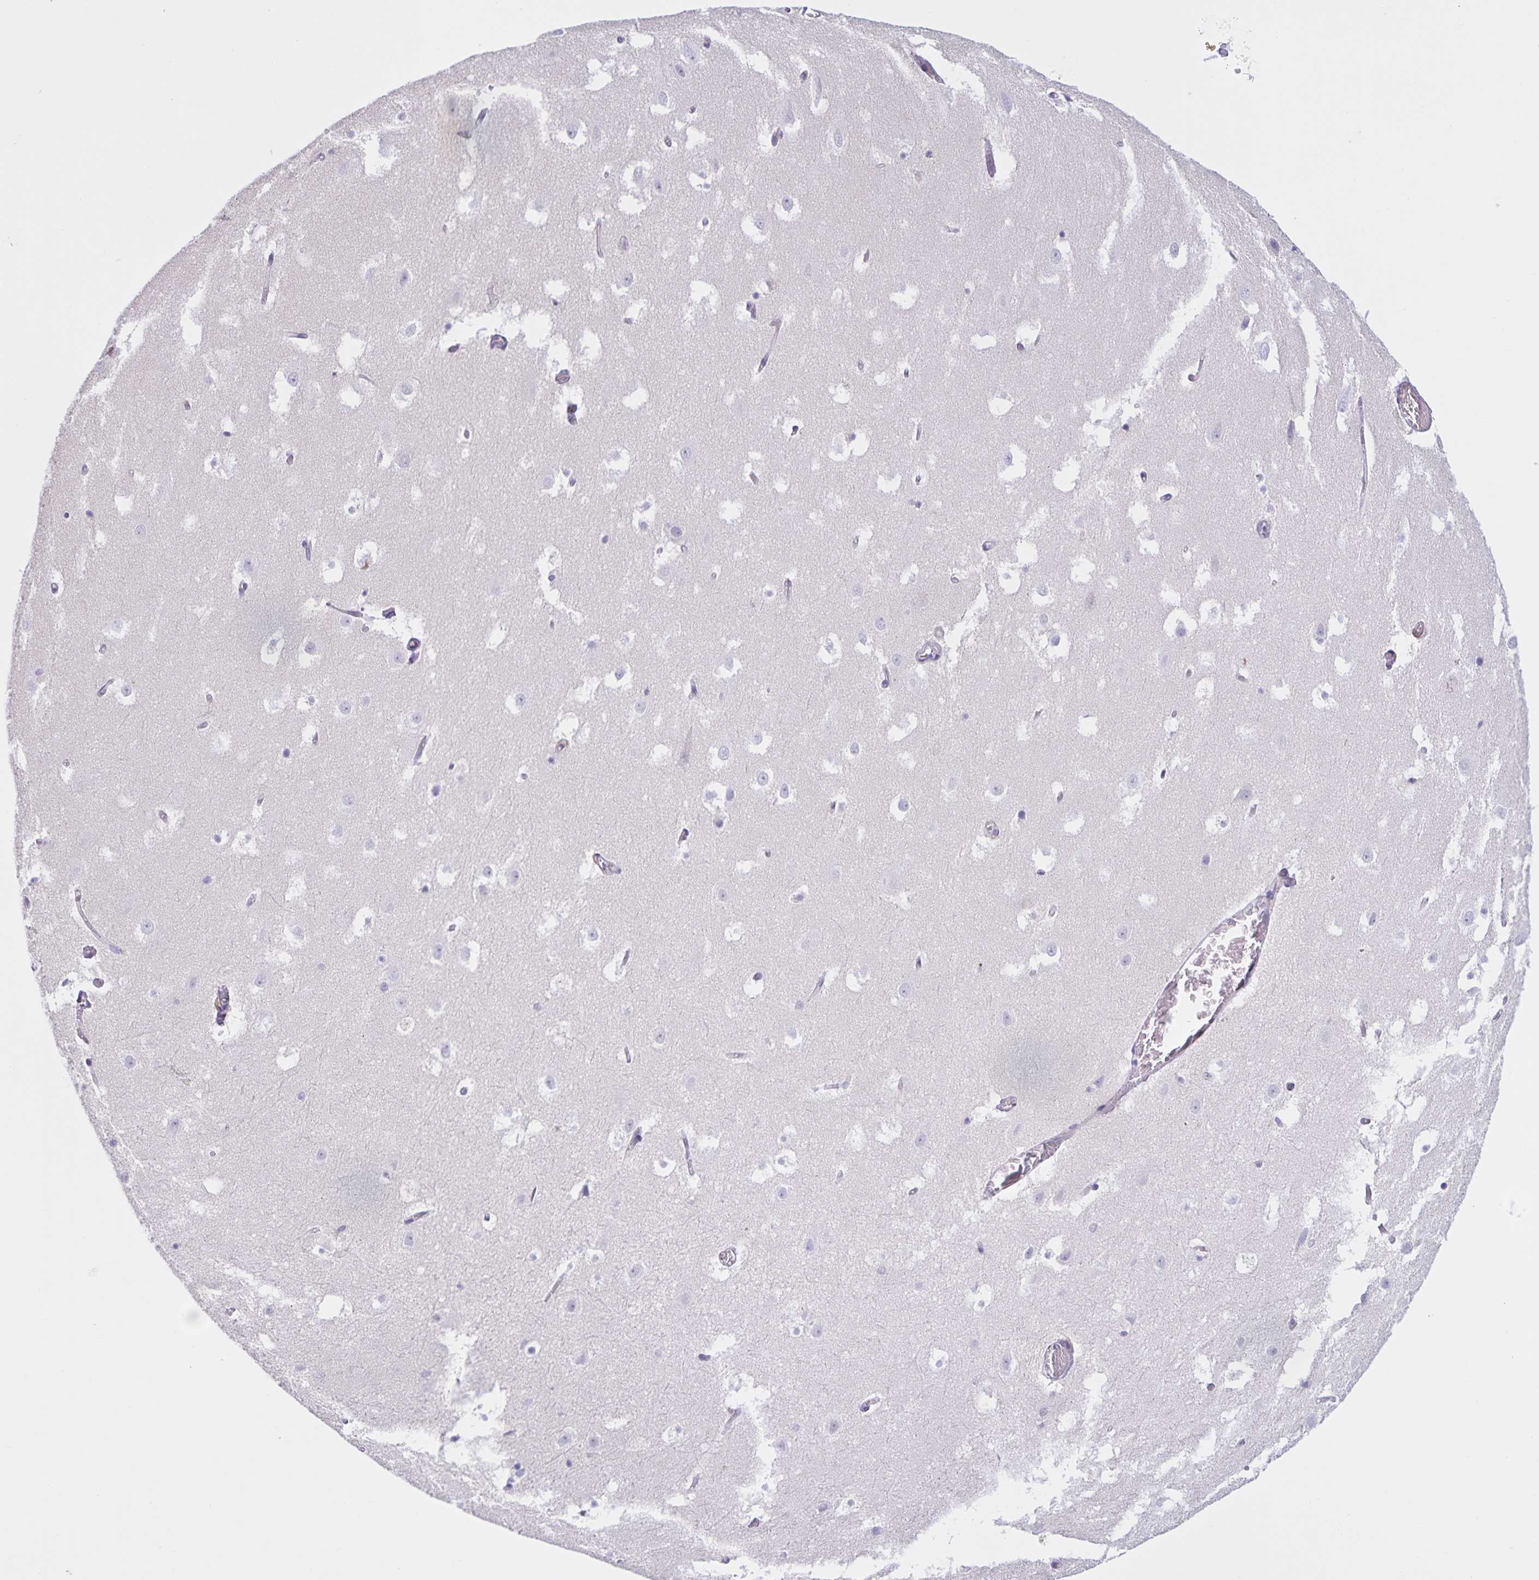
{"staining": {"intensity": "negative", "quantity": "none", "location": "none"}, "tissue": "hippocampus", "cell_type": "Glial cells", "image_type": "normal", "snomed": [{"axis": "morphology", "description": "Normal tissue, NOS"}, {"axis": "topography", "description": "Hippocampus"}], "caption": "The micrograph demonstrates no significant positivity in glial cells of hippocampus. The staining was performed using DAB (3,3'-diaminobenzidine) to visualize the protein expression in brown, while the nuclei were stained in blue with hematoxylin (Magnification: 20x).", "gene": "DMGDH", "patient": {"sex": "female", "age": 52}}